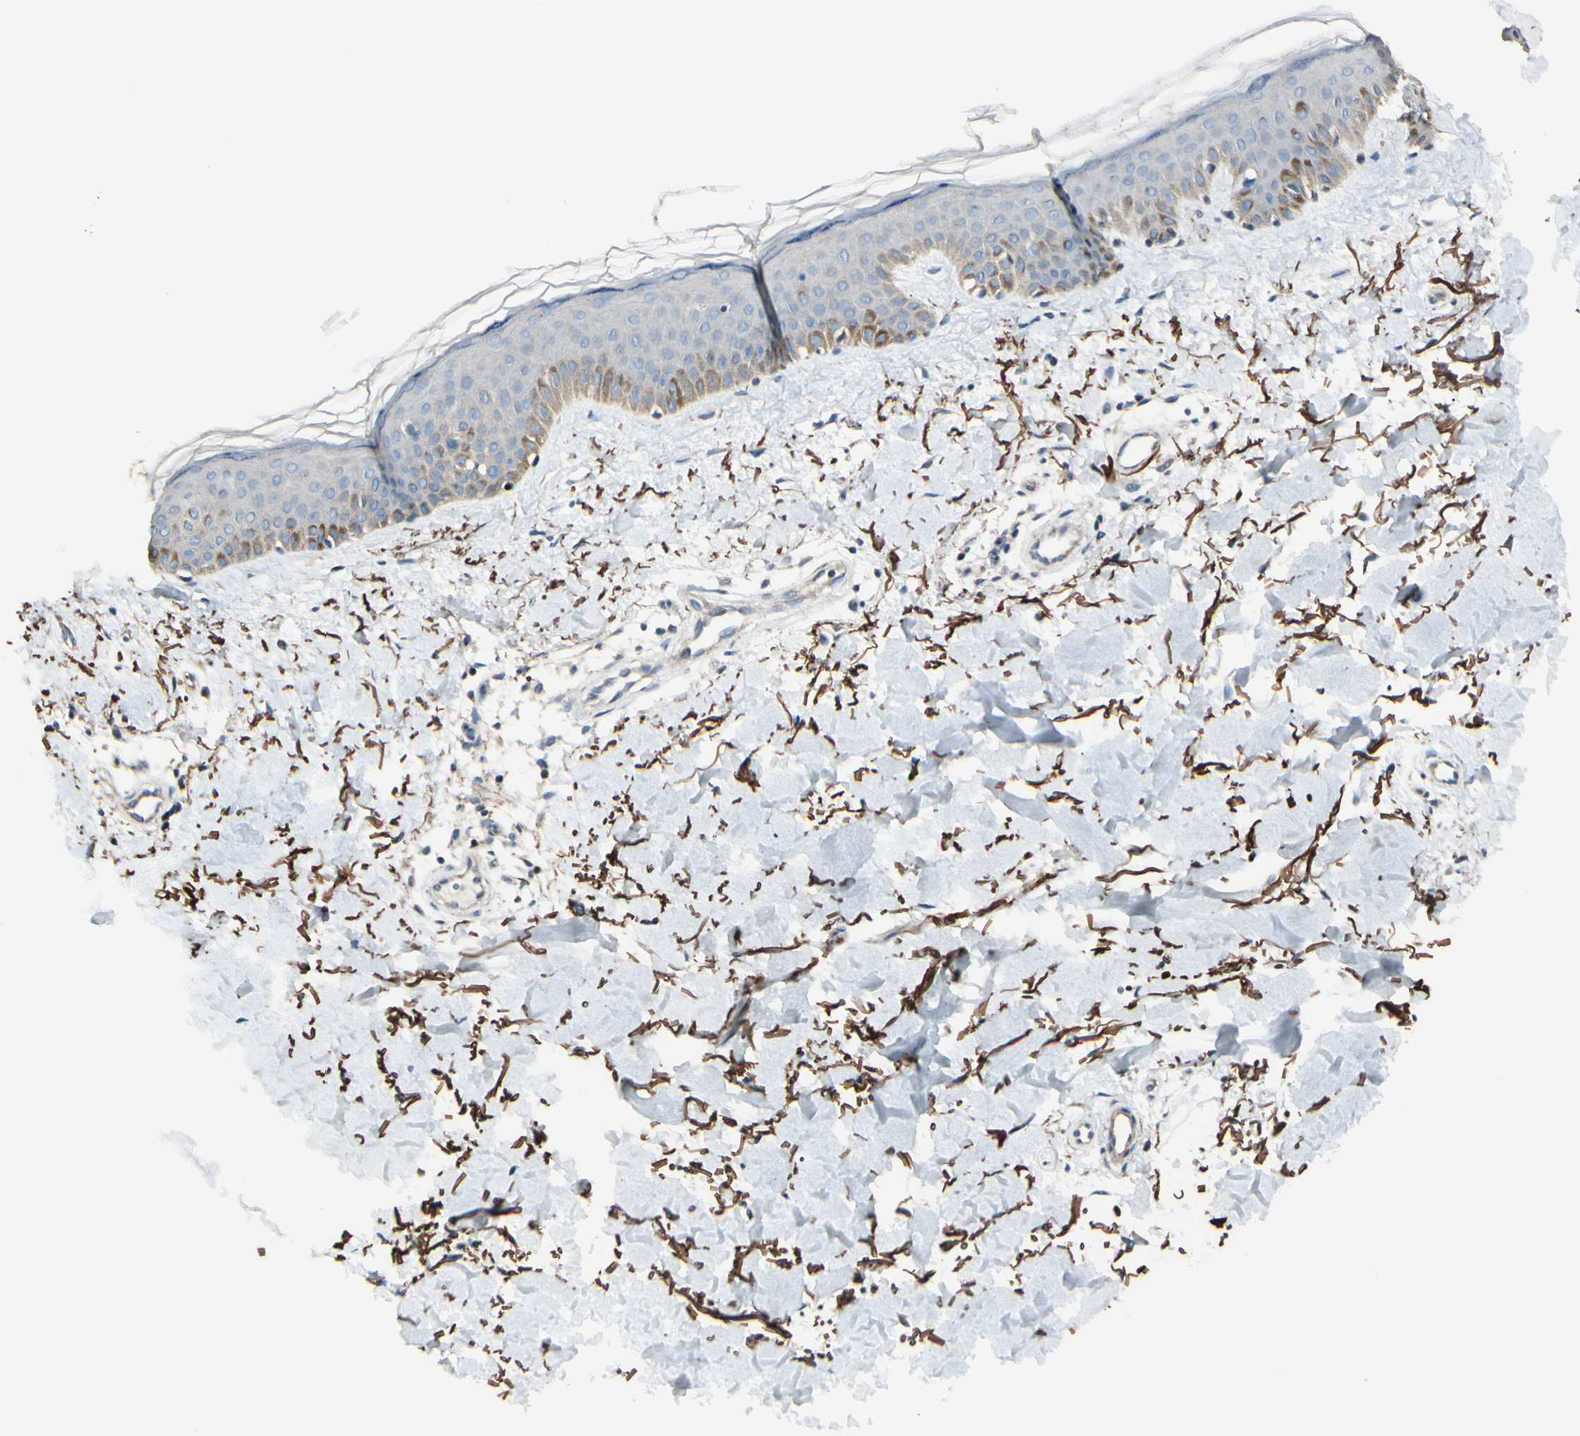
{"staining": {"intensity": "moderate", "quantity": ">75%", "location": "cytoplasmic/membranous"}, "tissue": "skin", "cell_type": "Fibroblasts", "image_type": "normal", "snomed": [{"axis": "morphology", "description": "Normal tissue, NOS"}, {"axis": "topography", "description": "Skin"}], "caption": "Skin stained with IHC demonstrates moderate cytoplasmic/membranous staining in approximately >75% of fibroblasts.", "gene": "EPHA3", "patient": {"sex": "male", "age": 67}}